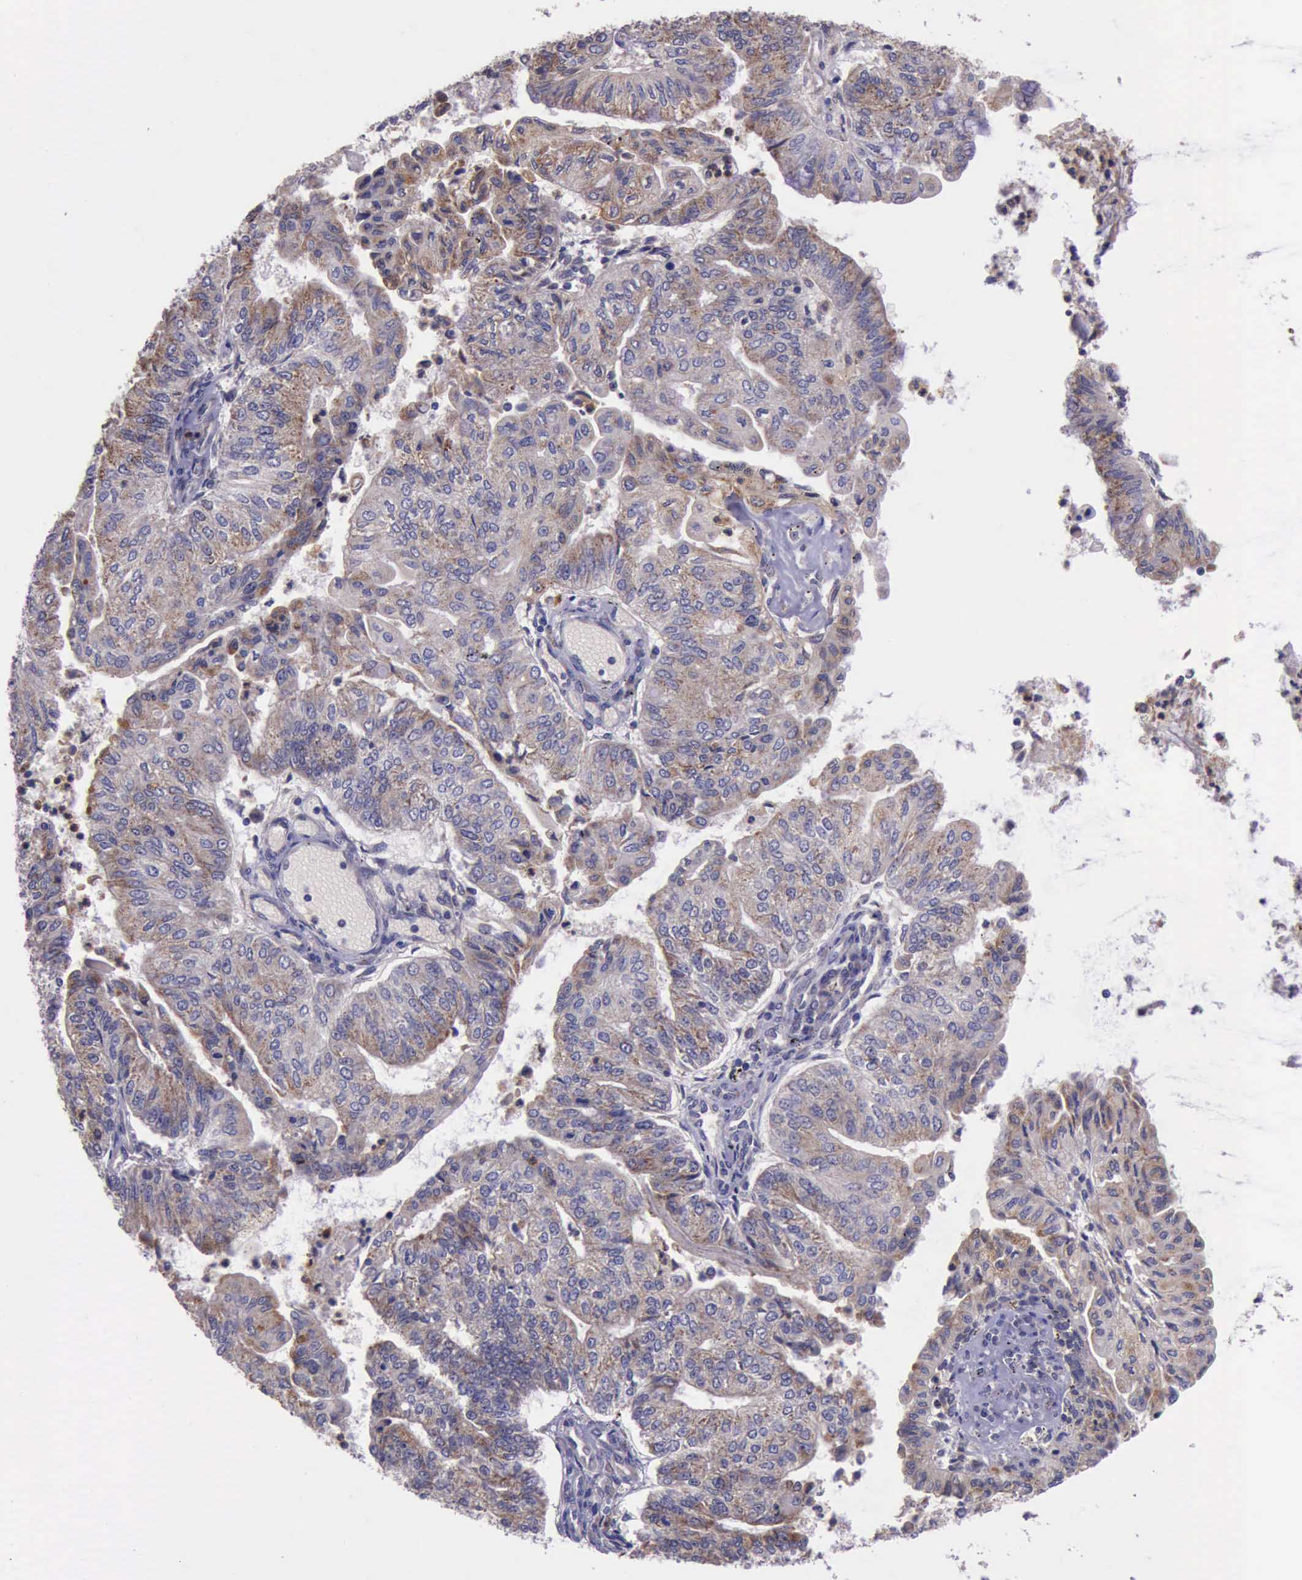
{"staining": {"intensity": "weak", "quantity": ">75%", "location": "cytoplasmic/membranous"}, "tissue": "endometrial cancer", "cell_type": "Tumor cells", "image_type": "cancer", "snomed": [{"axis": "morphology", "description": "Adenocarcinoma, NOS"}, {"axis": "topography", "description": "Endometrium"}], "caption": "Immunohistochemistry (IHC) (DAB) staining of endometrial cancer (adenocarcinoma) exhibits weak cytoplasmic/membranous protein expression in about >75% of tumor cells.", "gene": "PLEK2", "patient": {"sex": "female", "age": 59}}